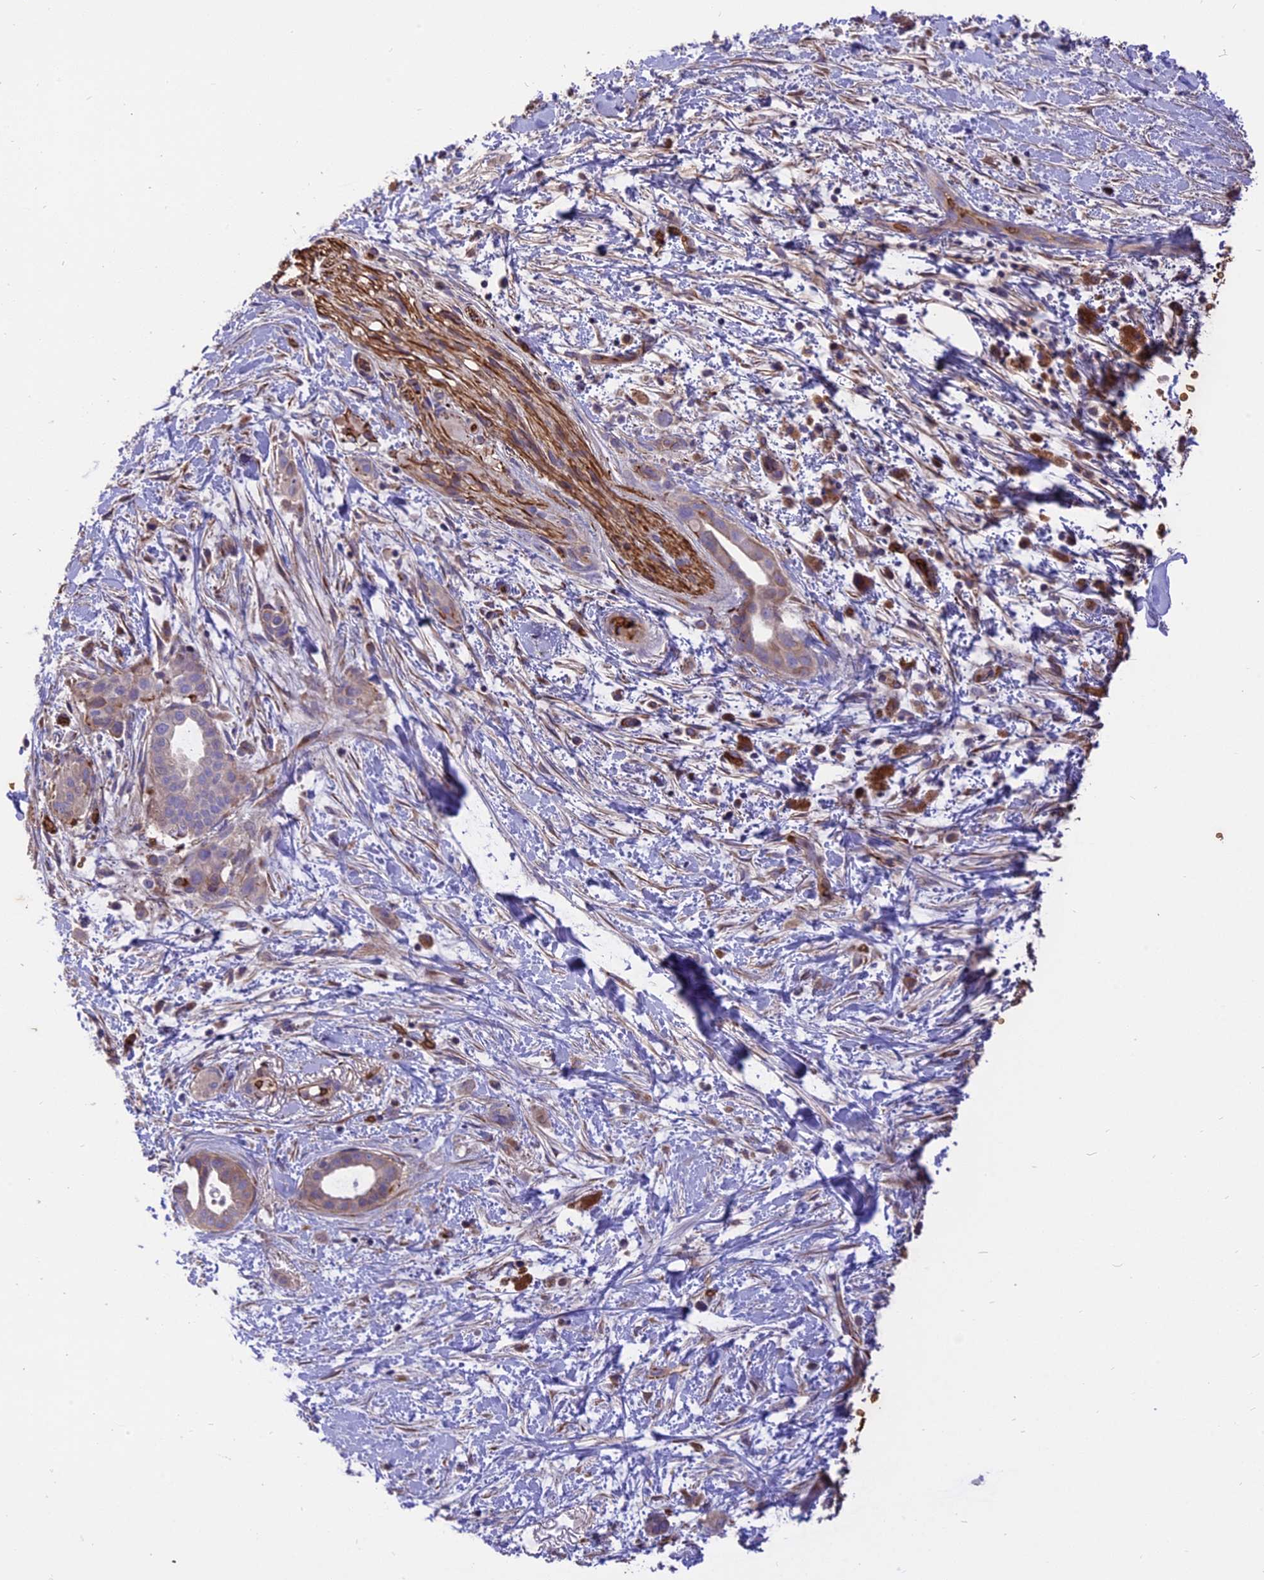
{"staining": {"intensity": "weak", "quantity": "<25%", "location": "cytoplasmic/membranous"}, "tissue": "pancreatic cancer", "cell_type": "Tumor cells", "image_type": "cancer", "snomed": [{"axis": "morphology", "description": "Normal tissue, NOS"}, {"axis": "morphology", "description": "Adenocarcinoma, NOS"}, {"axis": "topography", "description": "Pancreas"}, {"axis": "topography", "description": "Peripheral nerve tissue"}], "caption": "IHC of human pancreatic cancer exhibits no staining in tumor cells.", "gene": "TTC4", "patient": {"sex": "female", "age": 63}}